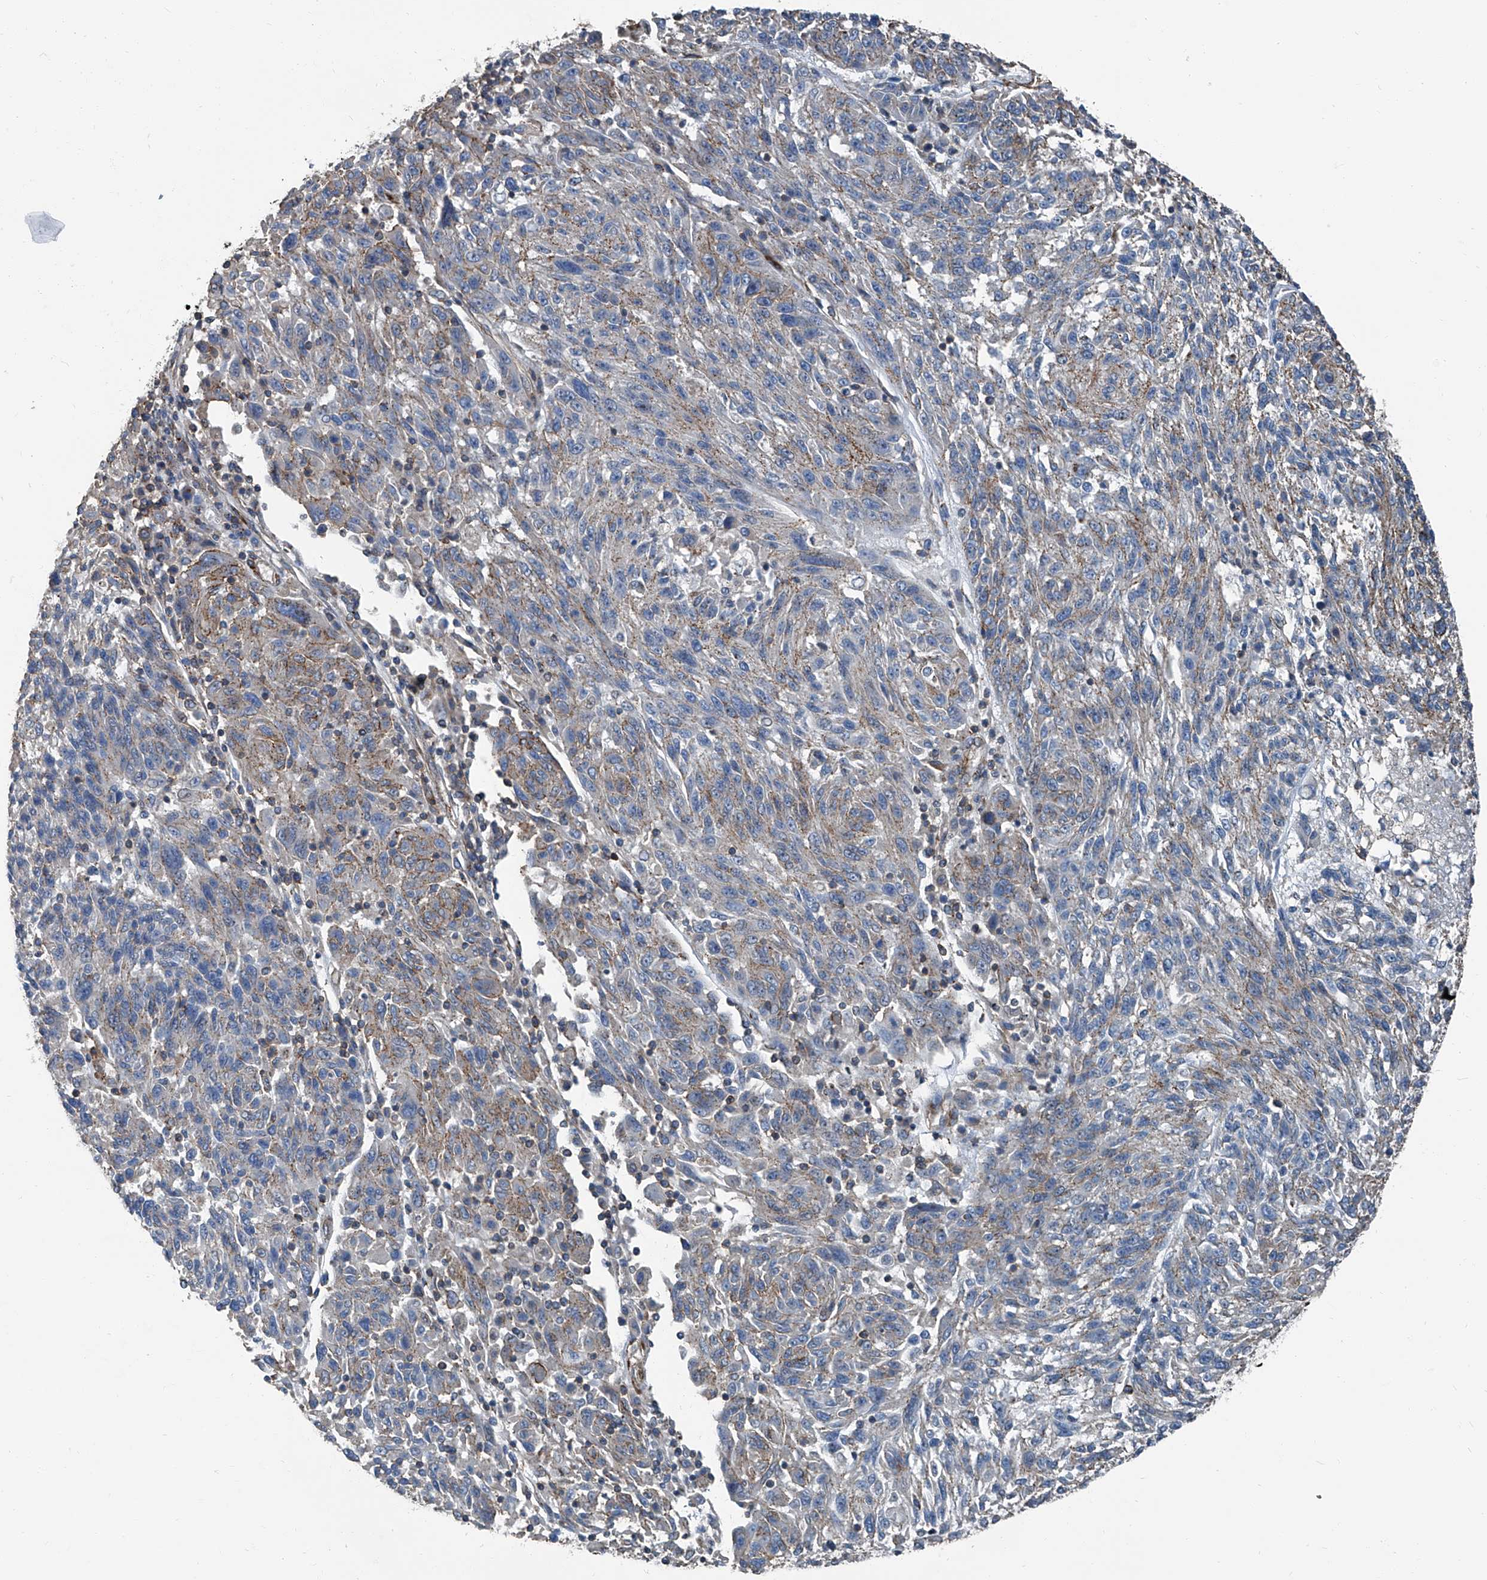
{"staining": {"intensity": "weak", "quantity": "25%-75%", "location": "cytoplasmic/membranous"}, "tissue": "melanoma", "cell_type": "Tumor cells", "image_type": "cancer", "snomed": [{"axis": "morphology", "description": "Malignant melanoma, NOS"}, {"axis": "topography", "description": "Skin"}], "caption": "IHC micrograph of neoplastic tissue: human melanoma stained using IHC shows low levels of weak protein expression localized specifically in the cytoplasmic/membranous of tumor cells, appearing as a cytoplasmic/membranous brown color.", "gene": "SEPTIN7", "patient": {"sex": "male", "age": 53}}